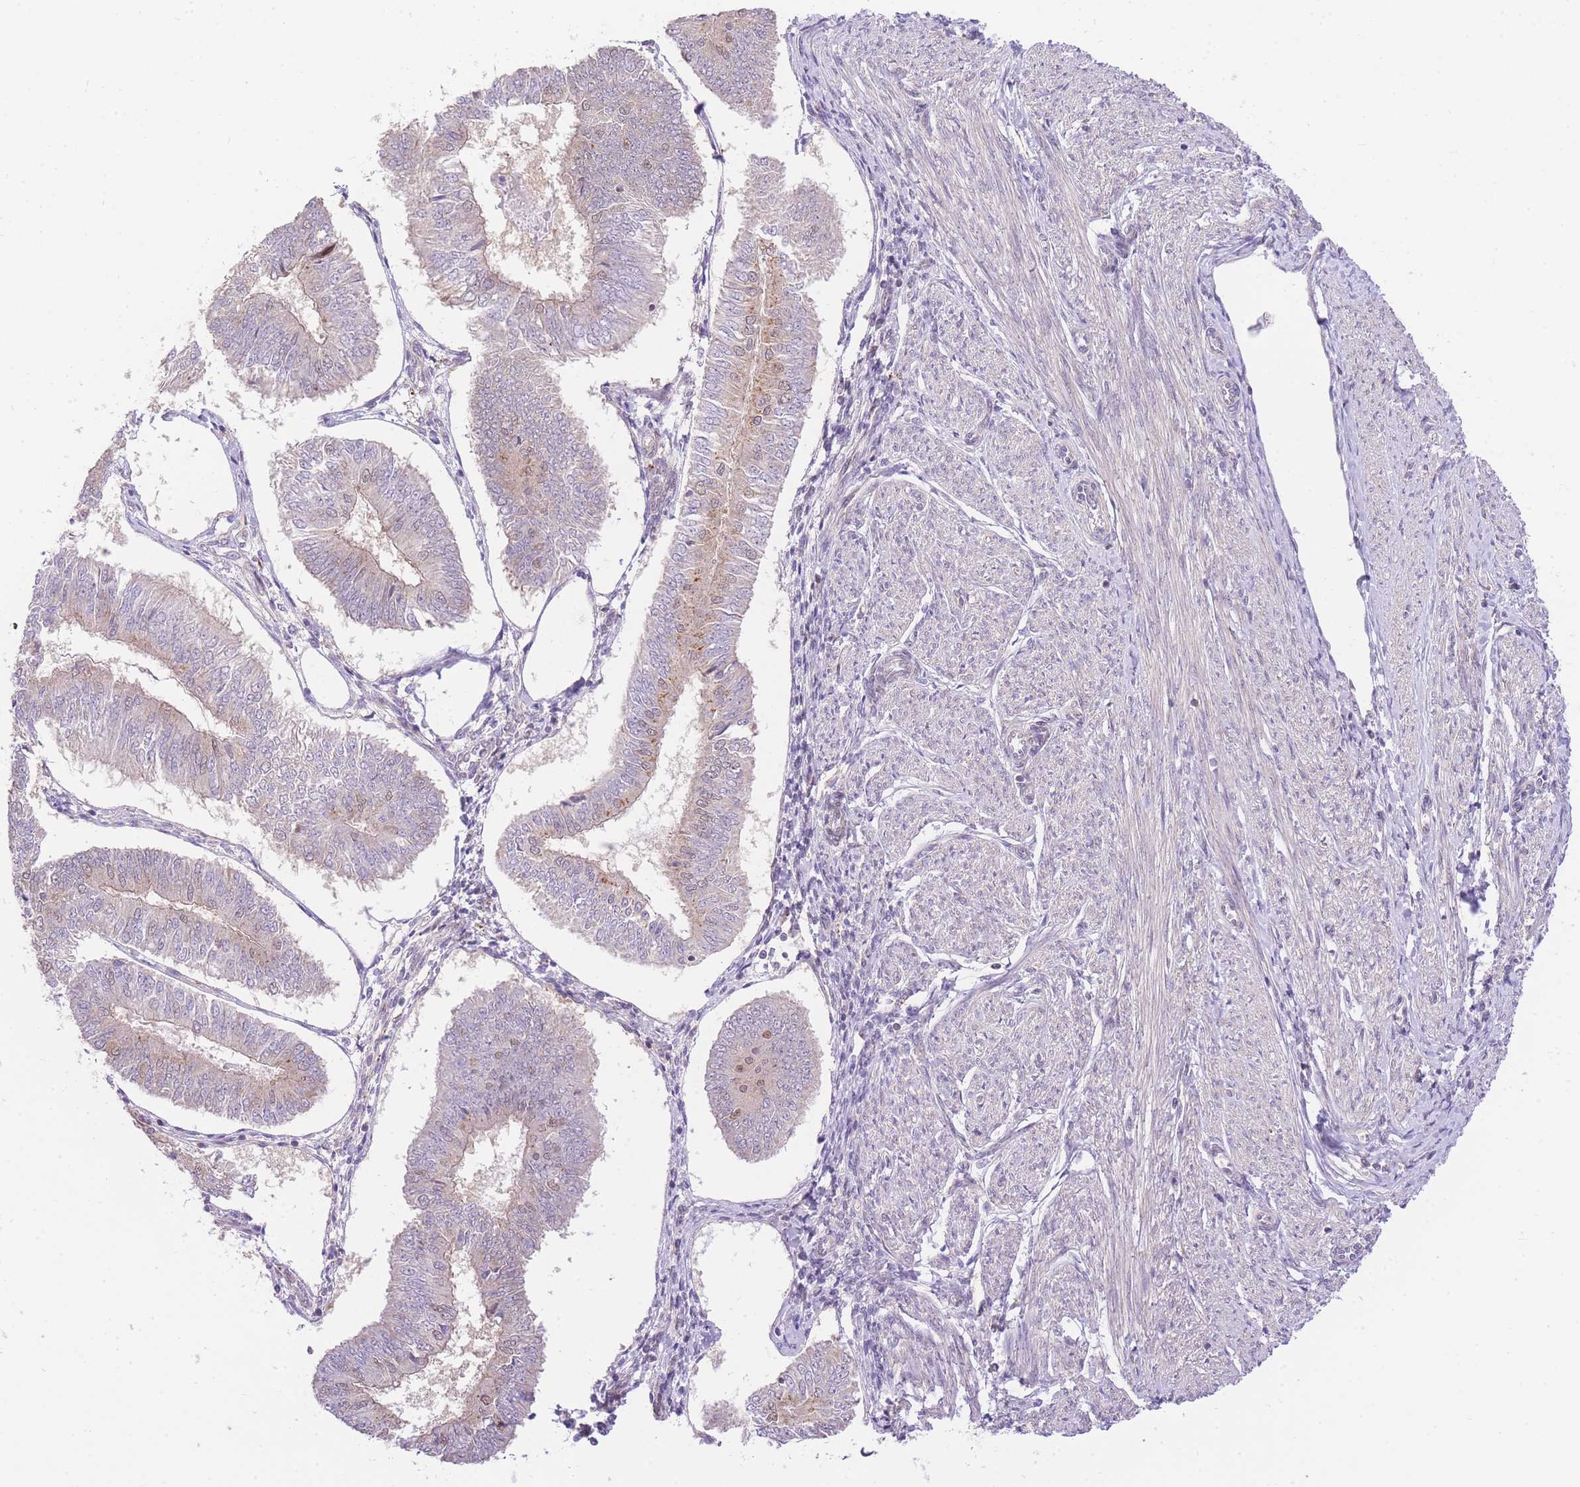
{"staining": {"intensity": "weak", "quantity": "<25%", "location": "nuclear"}, "tissue": "endometrial cancer", "cell_type": "Tumor cells", "image_type": "cancer", "snomed": [{"axis": "morphology", "description": "Adenocarcinoma, NOS"}, {"axis": "topography", "description": "Endometrium"}], "caption": "Immunohistochemical staining of human endometrial cancer (adenocarcinoma) shows no significant staining in tumor cells.", "gene": "UBXN7", "patient": {"sex": "female", "age": 58}}